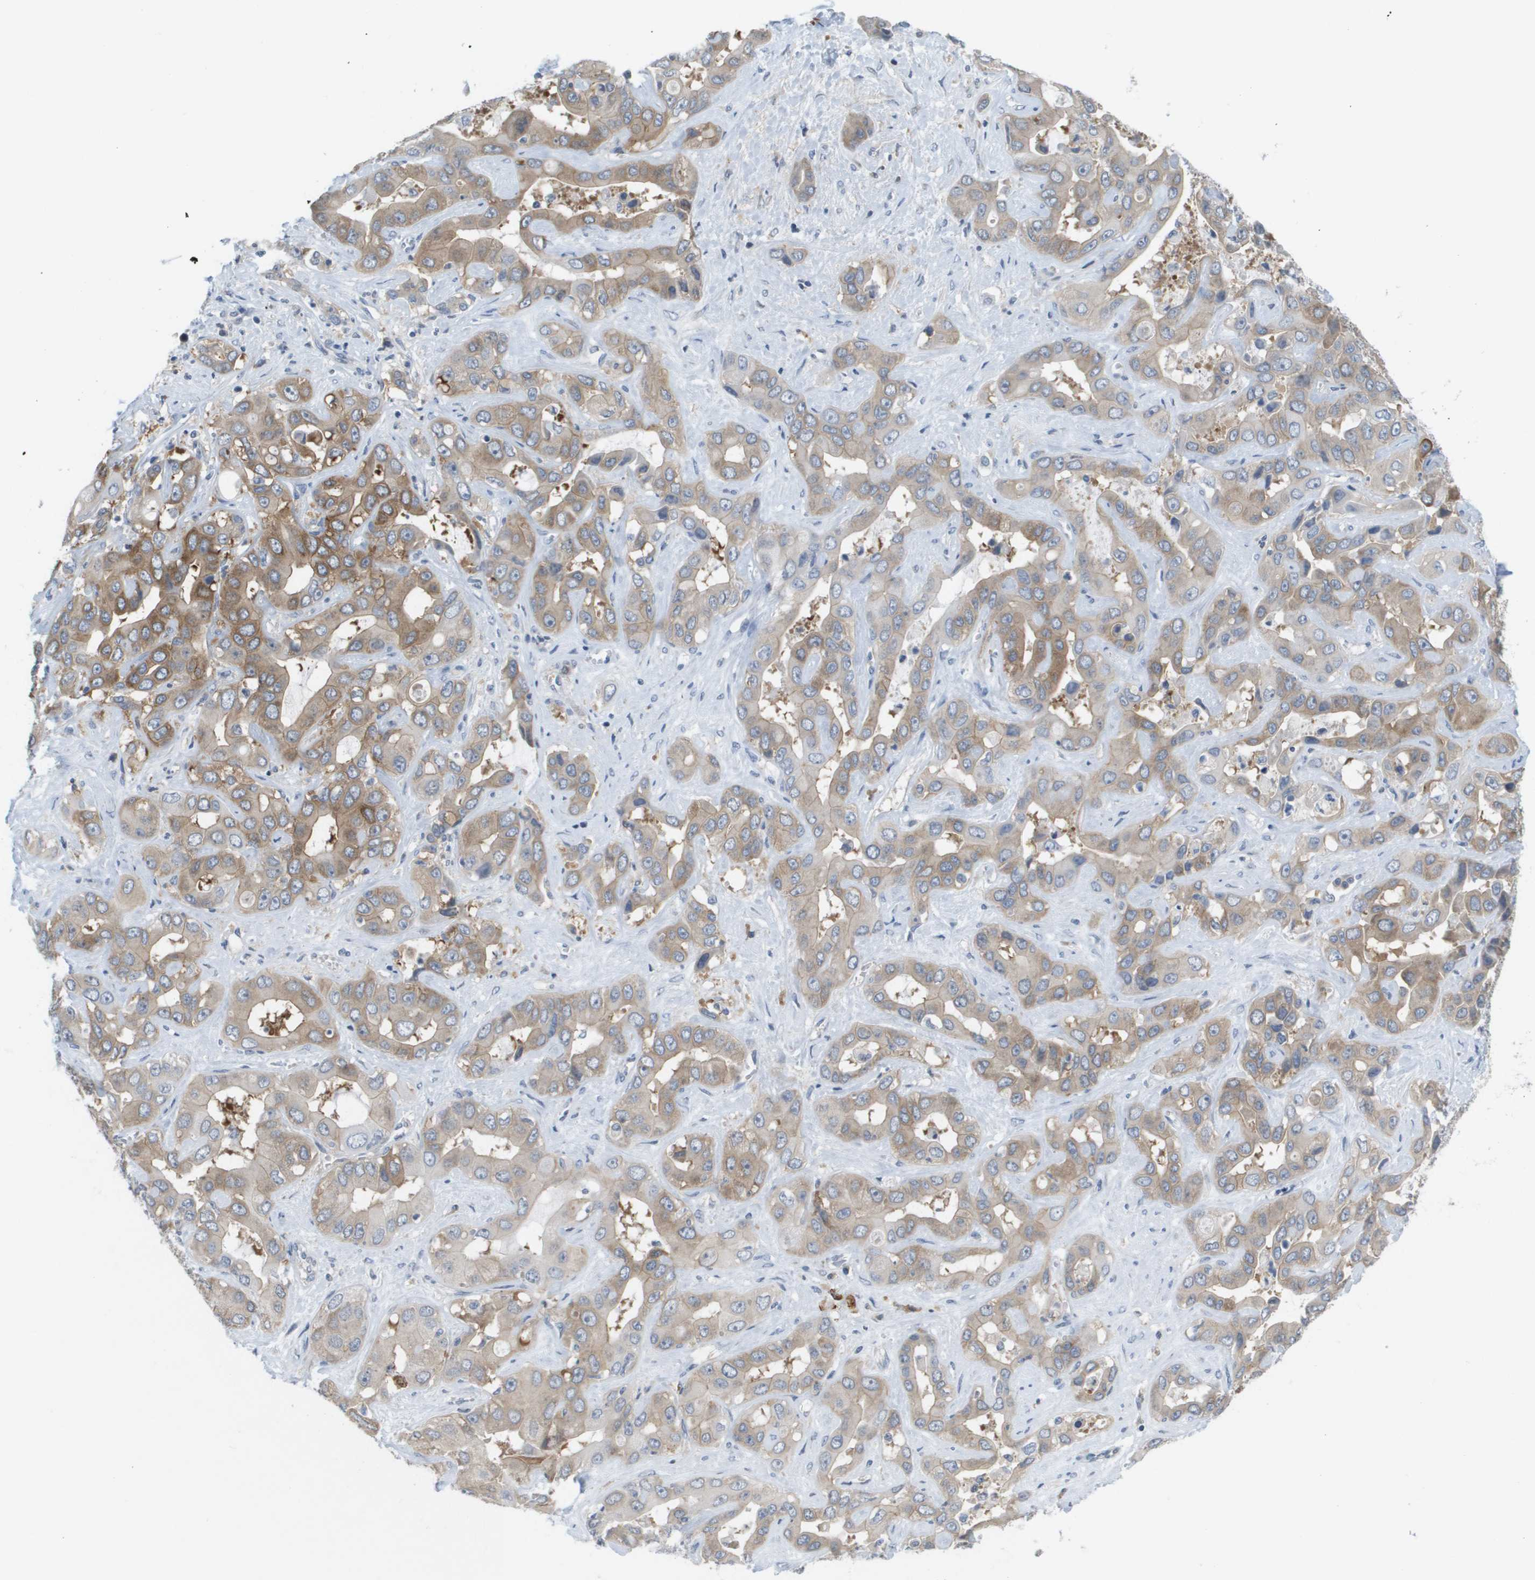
{"staining": {"intensity": "moderate", "quantity": ">75%", "location": "cytoplasmic/membranous"}, "tissue": "liver cancer", "cell_type": "Tumor cells", "image_type": "cancer", "snomed": [{"axis": "morphology", "description": "Cholangiocarcinoma"}, {"axis": "topography", "description": "Liver"}], "caption": "Human liver cancer stained with a protein marker shows moderate staining in tumor cells.", "gene": "MARCHF8", "patient": {"sex": "female", "age": 52}}